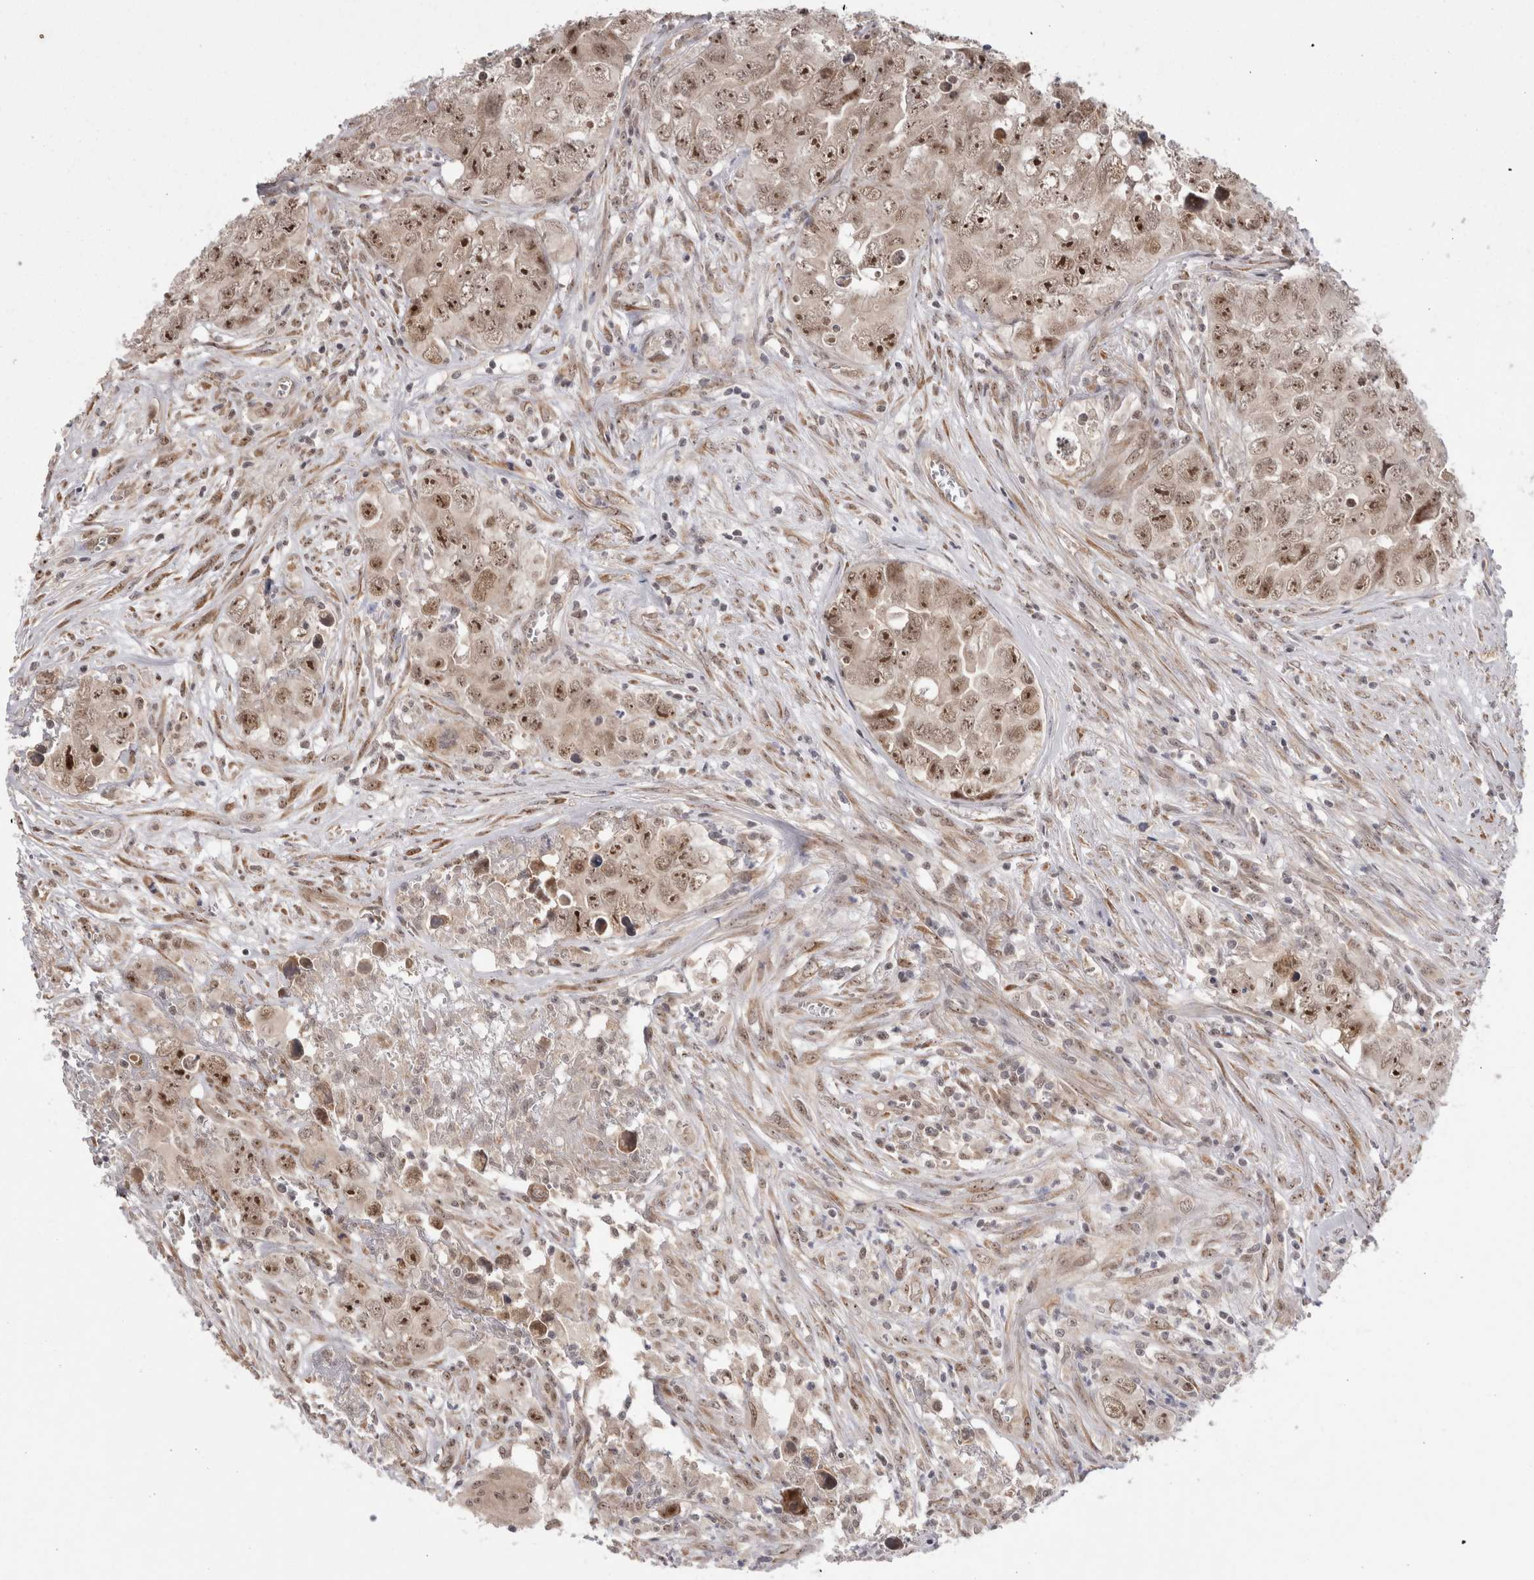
{"staining": {"intensity": "moderate", "quantity": ">75%", "location": "nuclear"}, "tissue": "testis cancer", "cell_type": "Tumor cells", "image_type": "cancer", "snomed": [{"axis": "morphology", "description": "Seminoma, NOS"}, {"axis": "morphology", "description": "Carcinoma, Embryonal, NOS"}, {"axis": "topography", "description": "Testis"}], "caption": "Seminoma (testis) was stained to show a protein in brown. There is medium levels of moderate nuclear expression in about >75% of tumor cells.", "gene": "EXOSC4", "patient": {"sex": "male", "age": 43}}